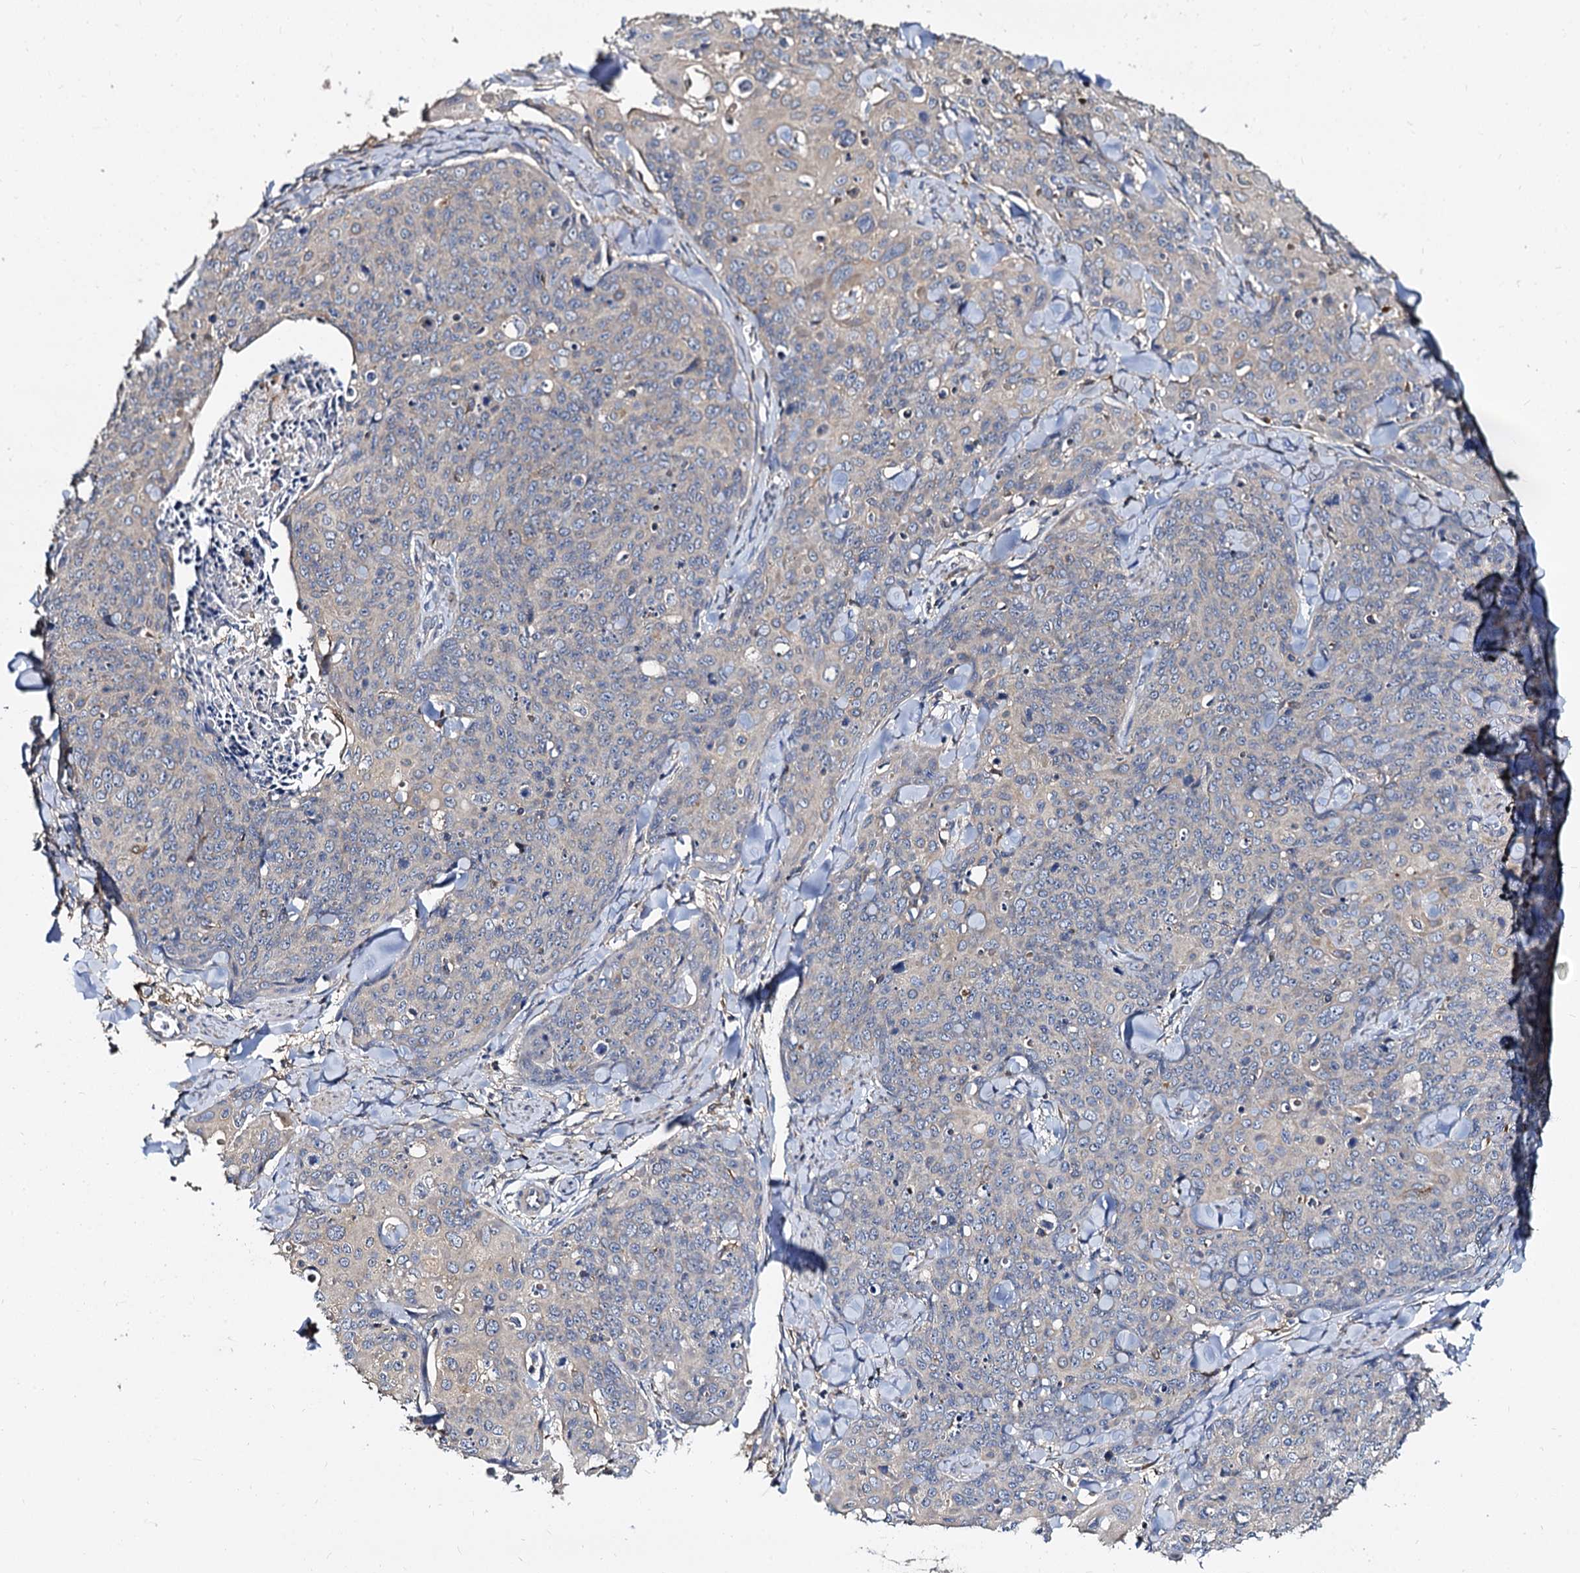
{"staining": {"intensity": "negative", "quantity": "none", "location": "none"}, "tissue": "skin cancer", "cell_type": "Tumor cells", "image_type": "cancer", "snomed": [{"axis": "morphology", "description": "Squamous cell carcinoma, NOS"}, {"axis": "topography", "description": "Skin"}, {"axis": "topography", "description": "Vulva"}], "caption": "DAB (3,3'-diaminobenzidine) immunohistochemical staining of human skin cancer displays no significant staining in tumor cells.", "gene": "ANKRD13A", "patient": {"sex": "female", "age": 85}}